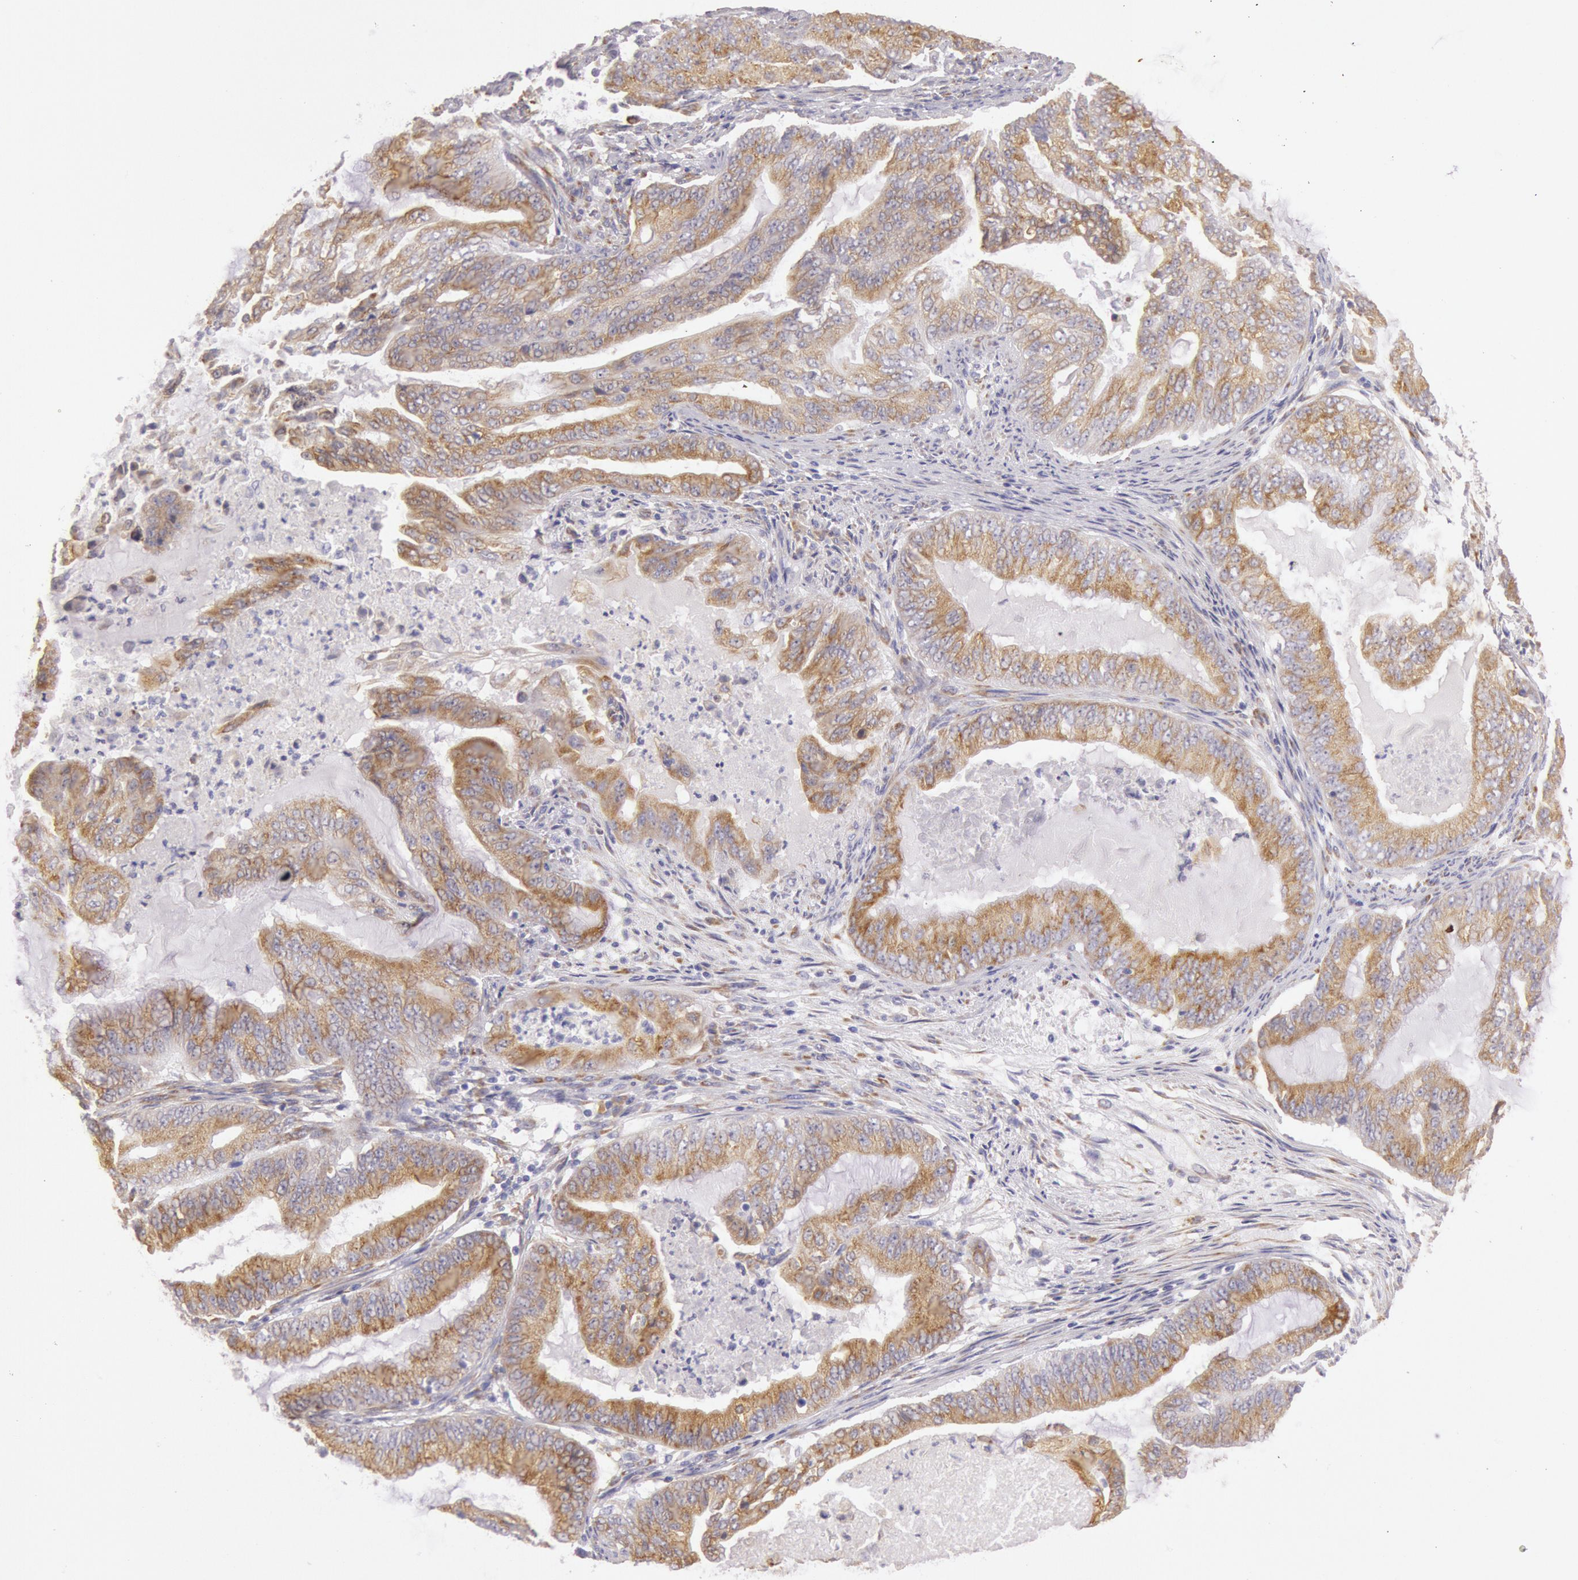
{"staining": {"intensity": "moderate", "quantity": "25%-75%", "location": "cytoplasmic/membranous"}, "tissue": "endometrial cancer", "cell_type": "Tumor cells", "image_type": "cancer", "snomed": [{"axis": "morphology", "description": "Adenocarcinoma, NOS"}, {"axis": "topography", "description": "Endometrium"}], "caption": "Immunohistochemical staining of endometrial cancer demonstrates moderate cytoplasmic/membranous protein expression in about 25%-75% of tumor cells. (DAB IHC with brightfield microscopy, high magnification).", "gene": "CIDEB", "patient": {"sex": "female", "age": 63}}